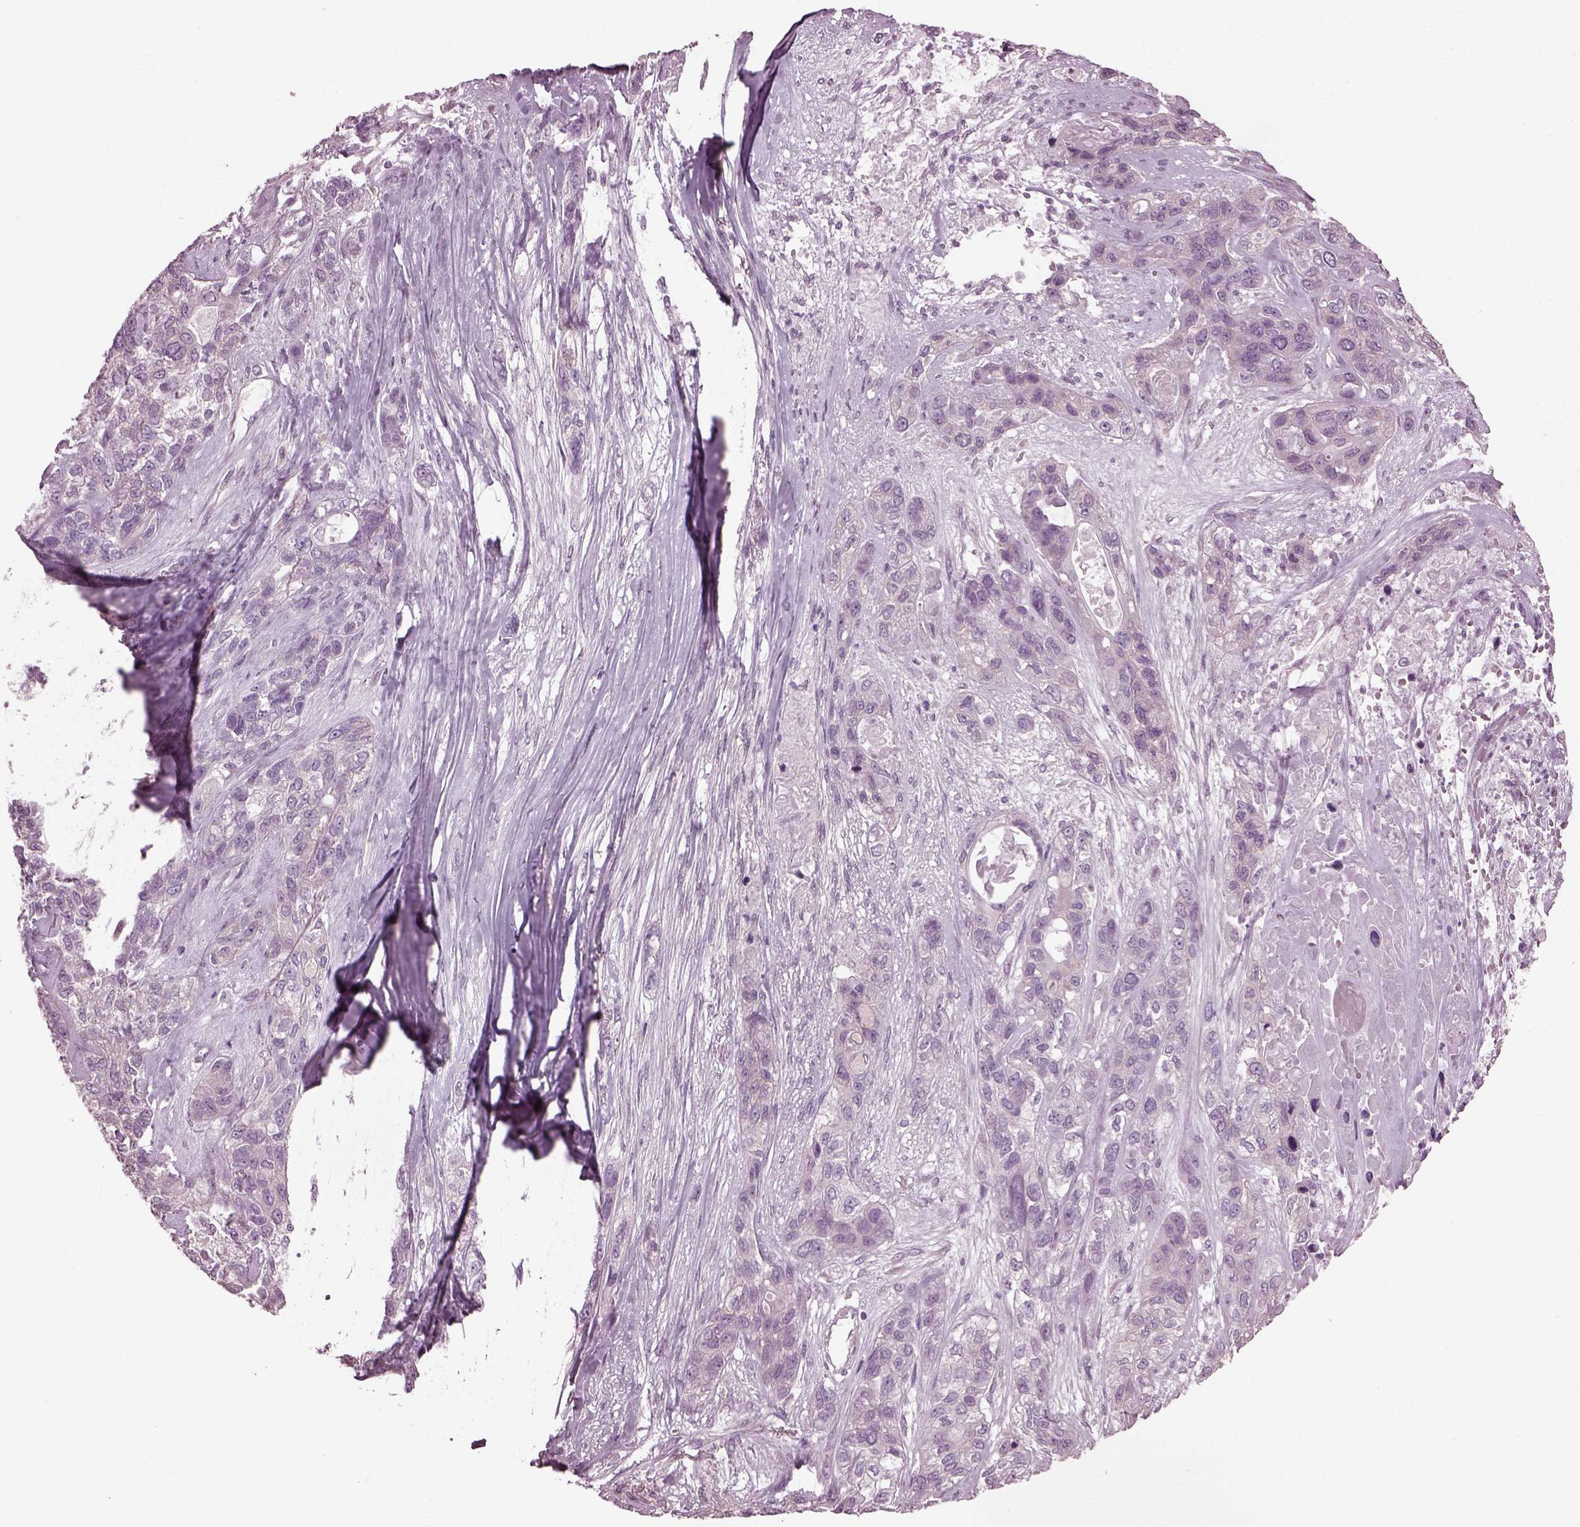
{"staining": {"intensity": "negative", "quantity": "none", "location": "none"}, "tissue": "lung cancer", "cell_type": "Tumor cells", "image_type": "cancer", "snomed": [{"axis": "morphology", "description": "Squamous cell carcinoma, NOS"}, {"axis": "topography", "description": "Lung"}], "caption": "This micrograph is of lung squamous cell carcinoma stained with IHC to label a protein in brown with the nuclei are counter-stained blue. There is no positivity in tumor cells. Nuclei are stained in blue.", "gene": "CABP5", "patient": {"sex": "female", "age": 70}}